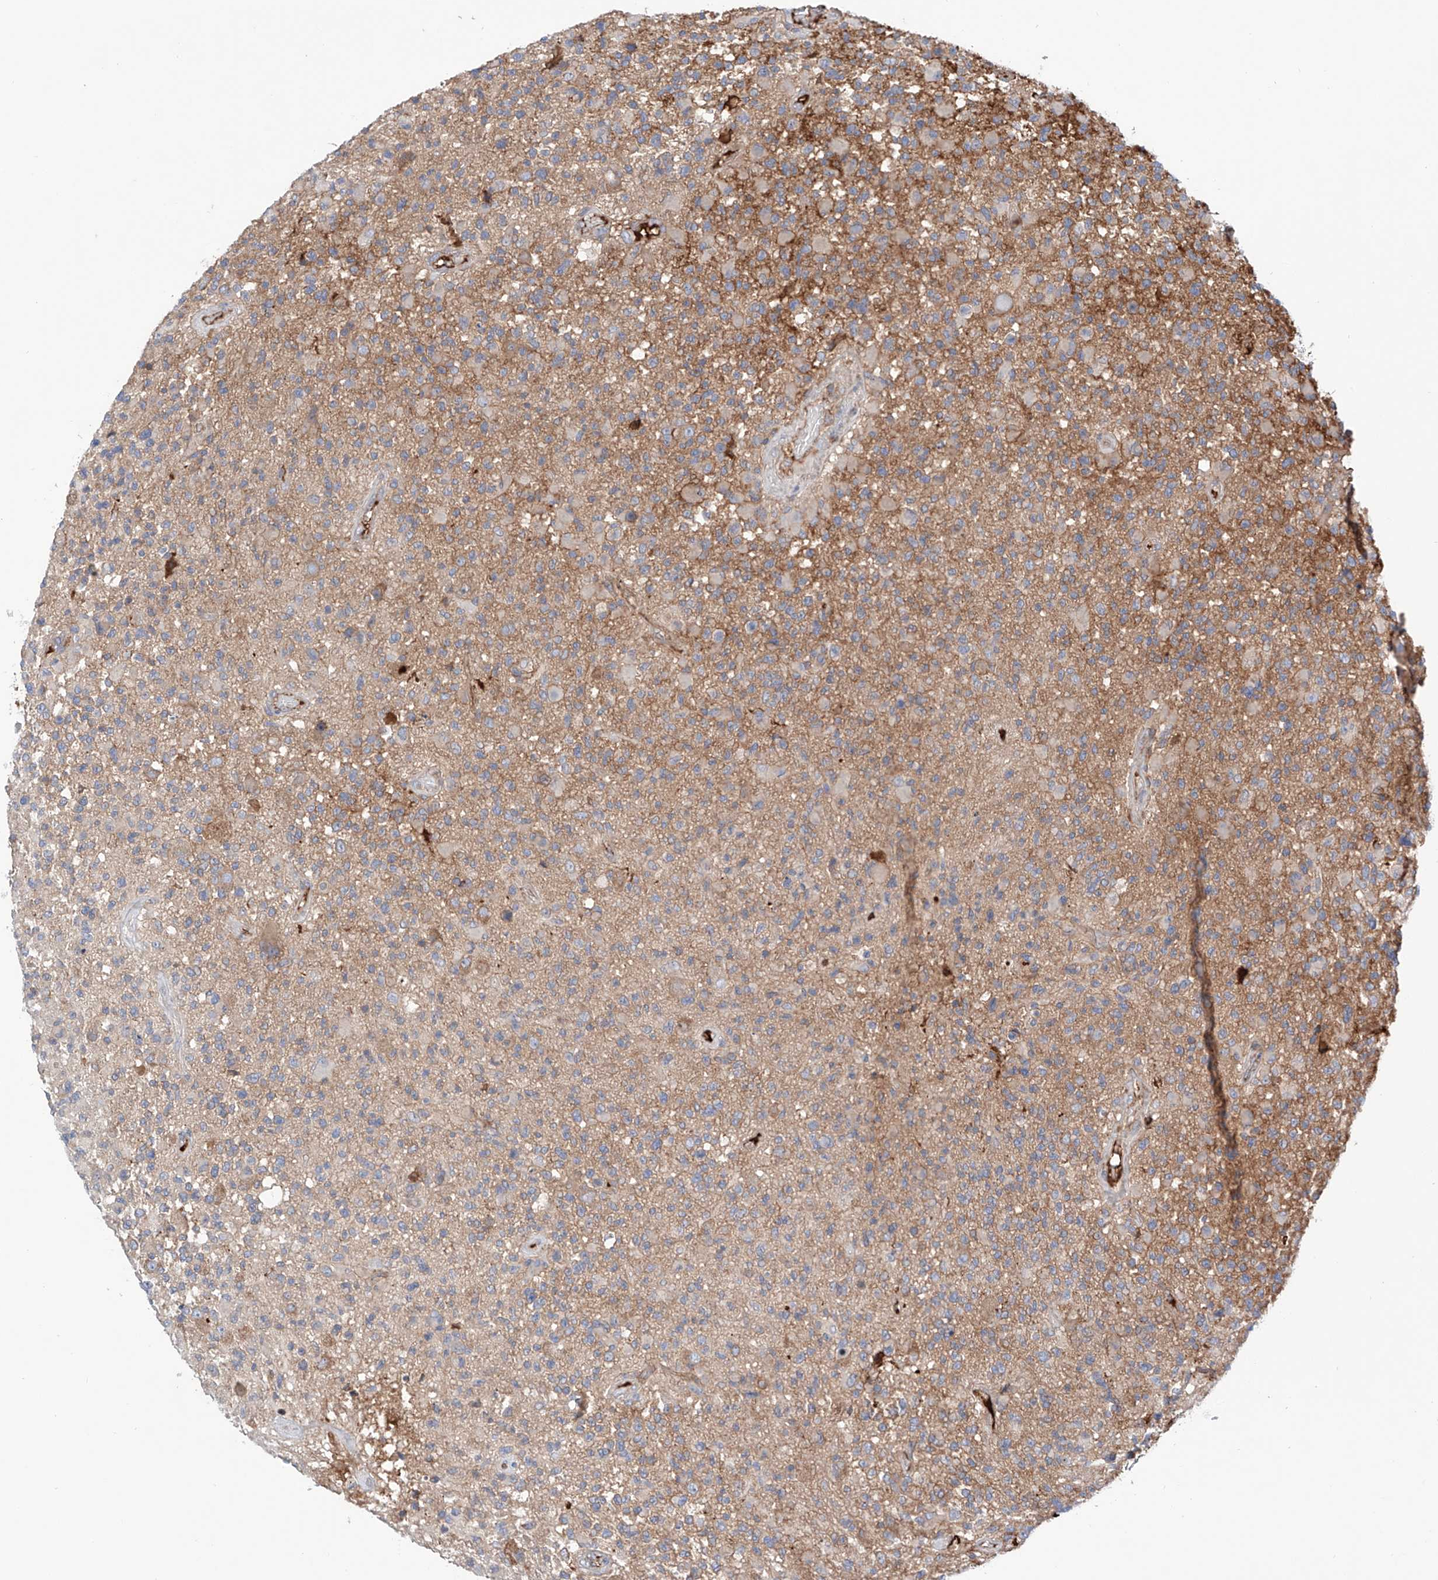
{"staining": {"intensity": "weak", "quantity": "25%-75%", "location": "cytoplasmic/membranous"}, "tissue": "glioma", "cell_type": "Tumor cells", "image_type": "cancer", "snomed": [{"axis": "morphology", "description": "Glioma, malignant, High grade"}, {"axis": "morphology", "description": "Glioblastoma, NOS"}, {"axis": "topography", "description": "Brain"}], "caption": "Immunohistochemistry (DAB) staining of glioblastoma demonstrates weak cytoplasmic/membranous protein staining in approximately 25%-75% of tumor cells. (DAB = brown stain, brightfield microscopy at high magnification).", "gene": "PGGT1B", "patient": {"sex": "male", "age": 60}}